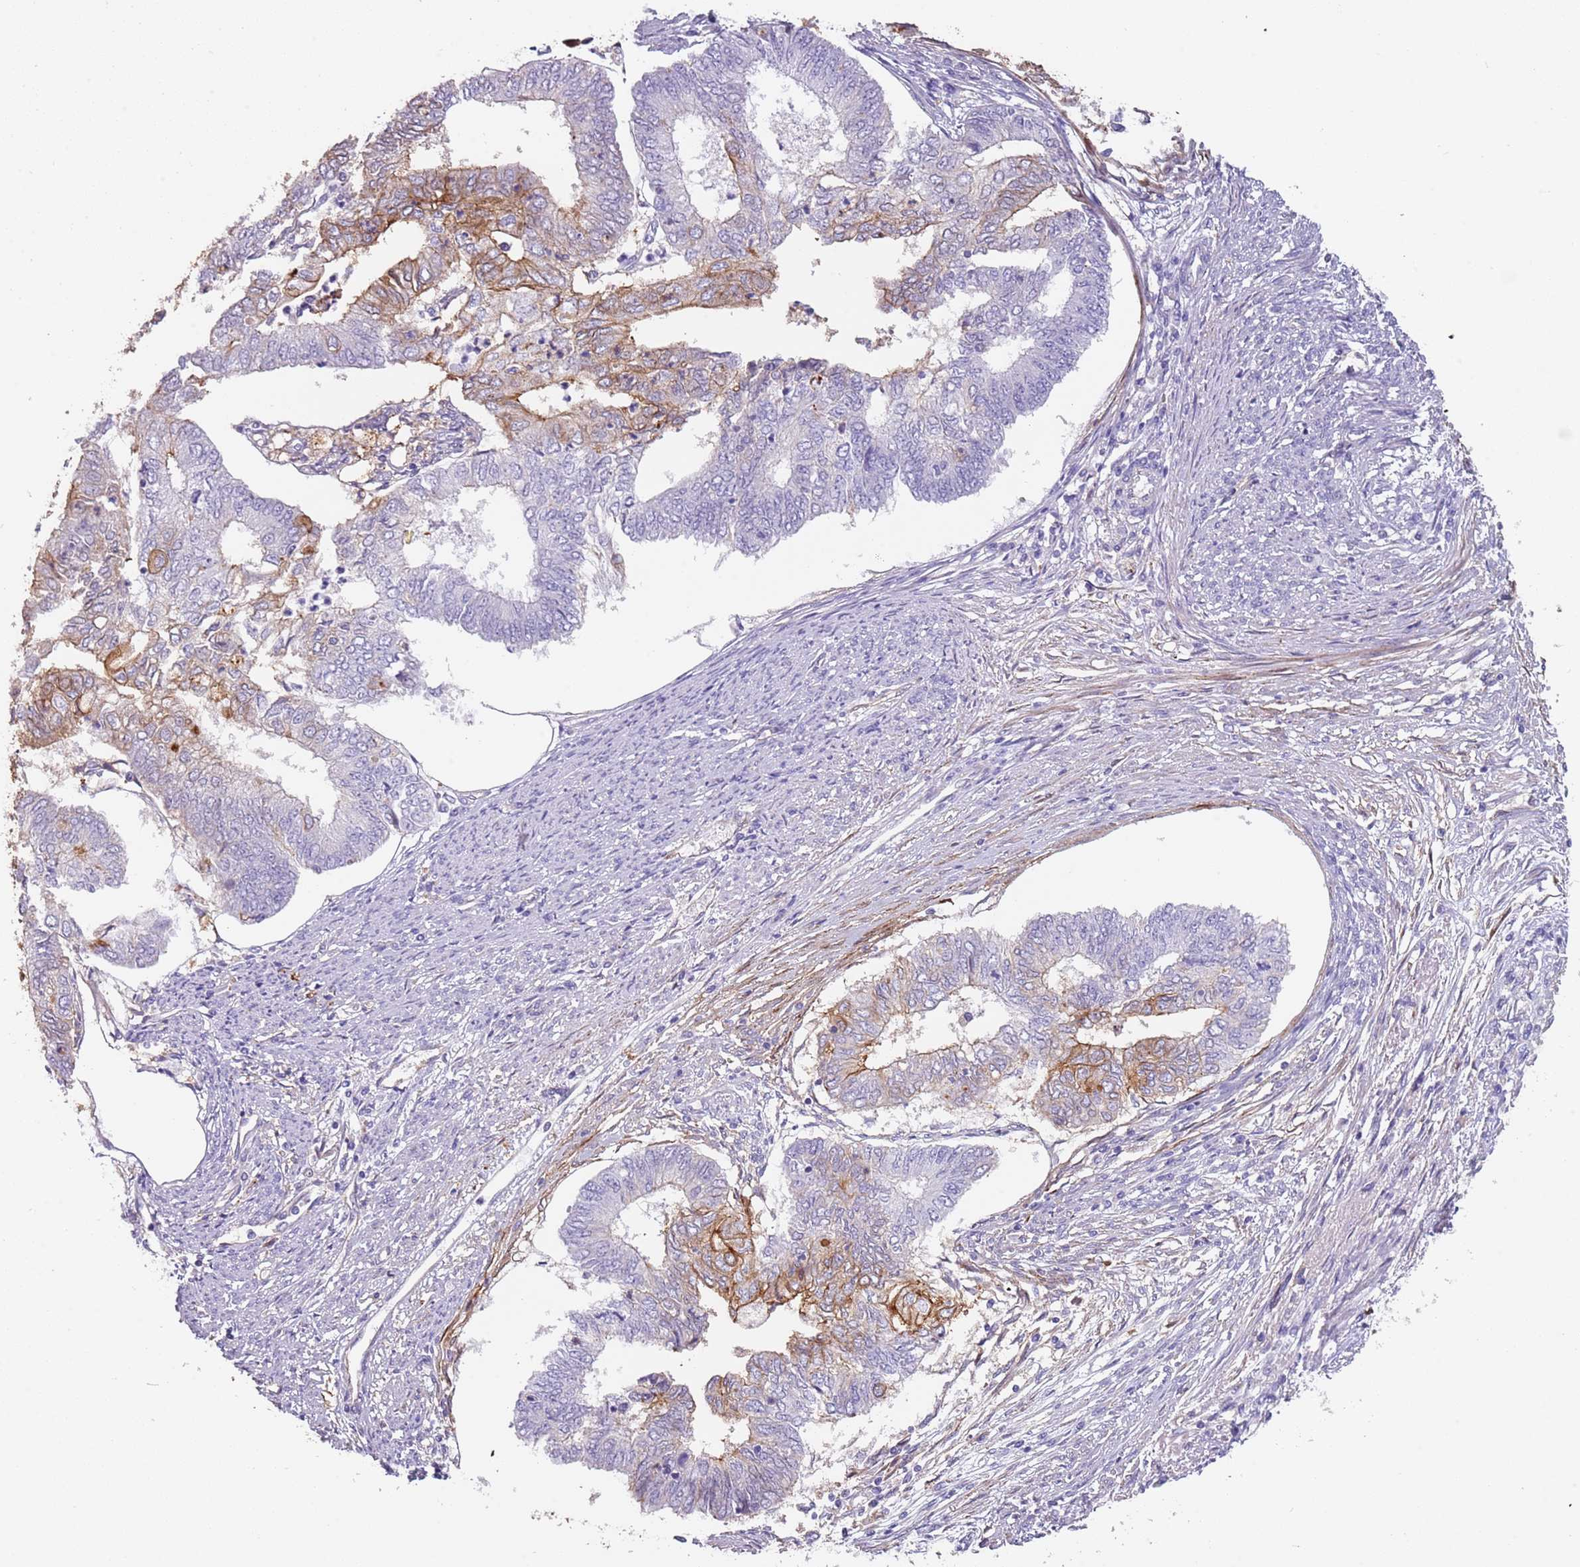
{"staining": {"intensity": "moderate", "quantity": "<25%", "location": "cytoplasmic/membranous"}, "tissue": "endometrial cancer", "cell_type": "Tumor cells", "image_type": "cancer", "snomed": [{"axis": "morphology", "description": "Adenocarcinoma, NOS"}, {"axis": "topography", "description": "Endometrium"}], "caption": "IHC micrograph of endometrial cancer (adenocarcinoma) stained for a protein (brown), which displays low levels of moderate cytoplasmic/membranous expression in about <25% of tumor cells.", "gene": "NBPF3", "patient": {"sex": "female", "age": 68}}